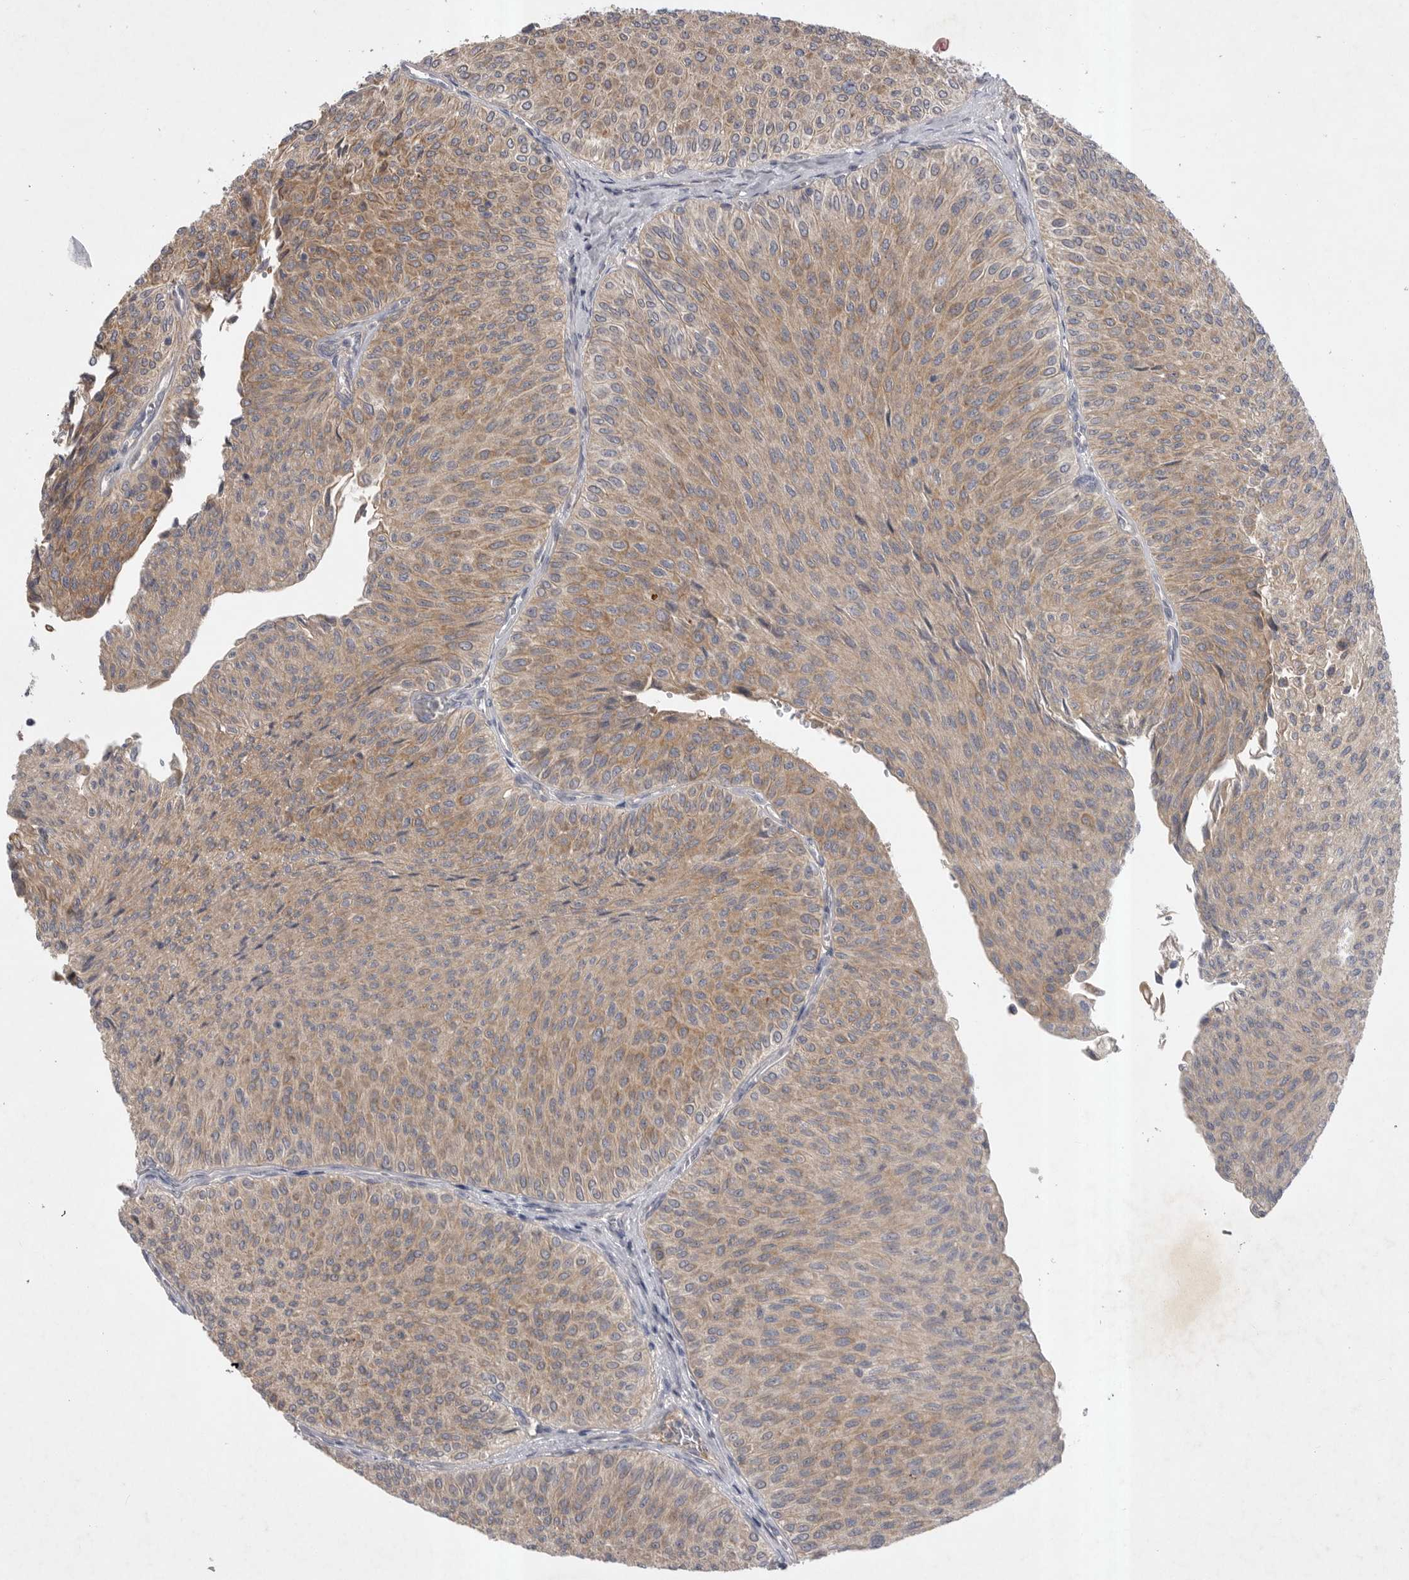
{"staining": {"intensity": "moderate", "quantity": ">75%", "location": "cytoplasmic/membranous"}, "tissue": "urothelial cancer", "cell_type": "Tumor cells", "image_type": "cancer", "snomed": [{"axis": "morphology", "description": "Urothelial carcinoma, Low grade"}, {"axis": "topography", "description": "Urinary bladder"}], "caption": "Brown immunohistochemical staining in human urothelial cancer shows moderate cytoplasmic/membranous expression in approximately >75% of tumor cells. (DAB IHC with brightfield microscopy, high magnification).", "gene": "DHDDS", "patient": {"sex": "male", "age": 78}}